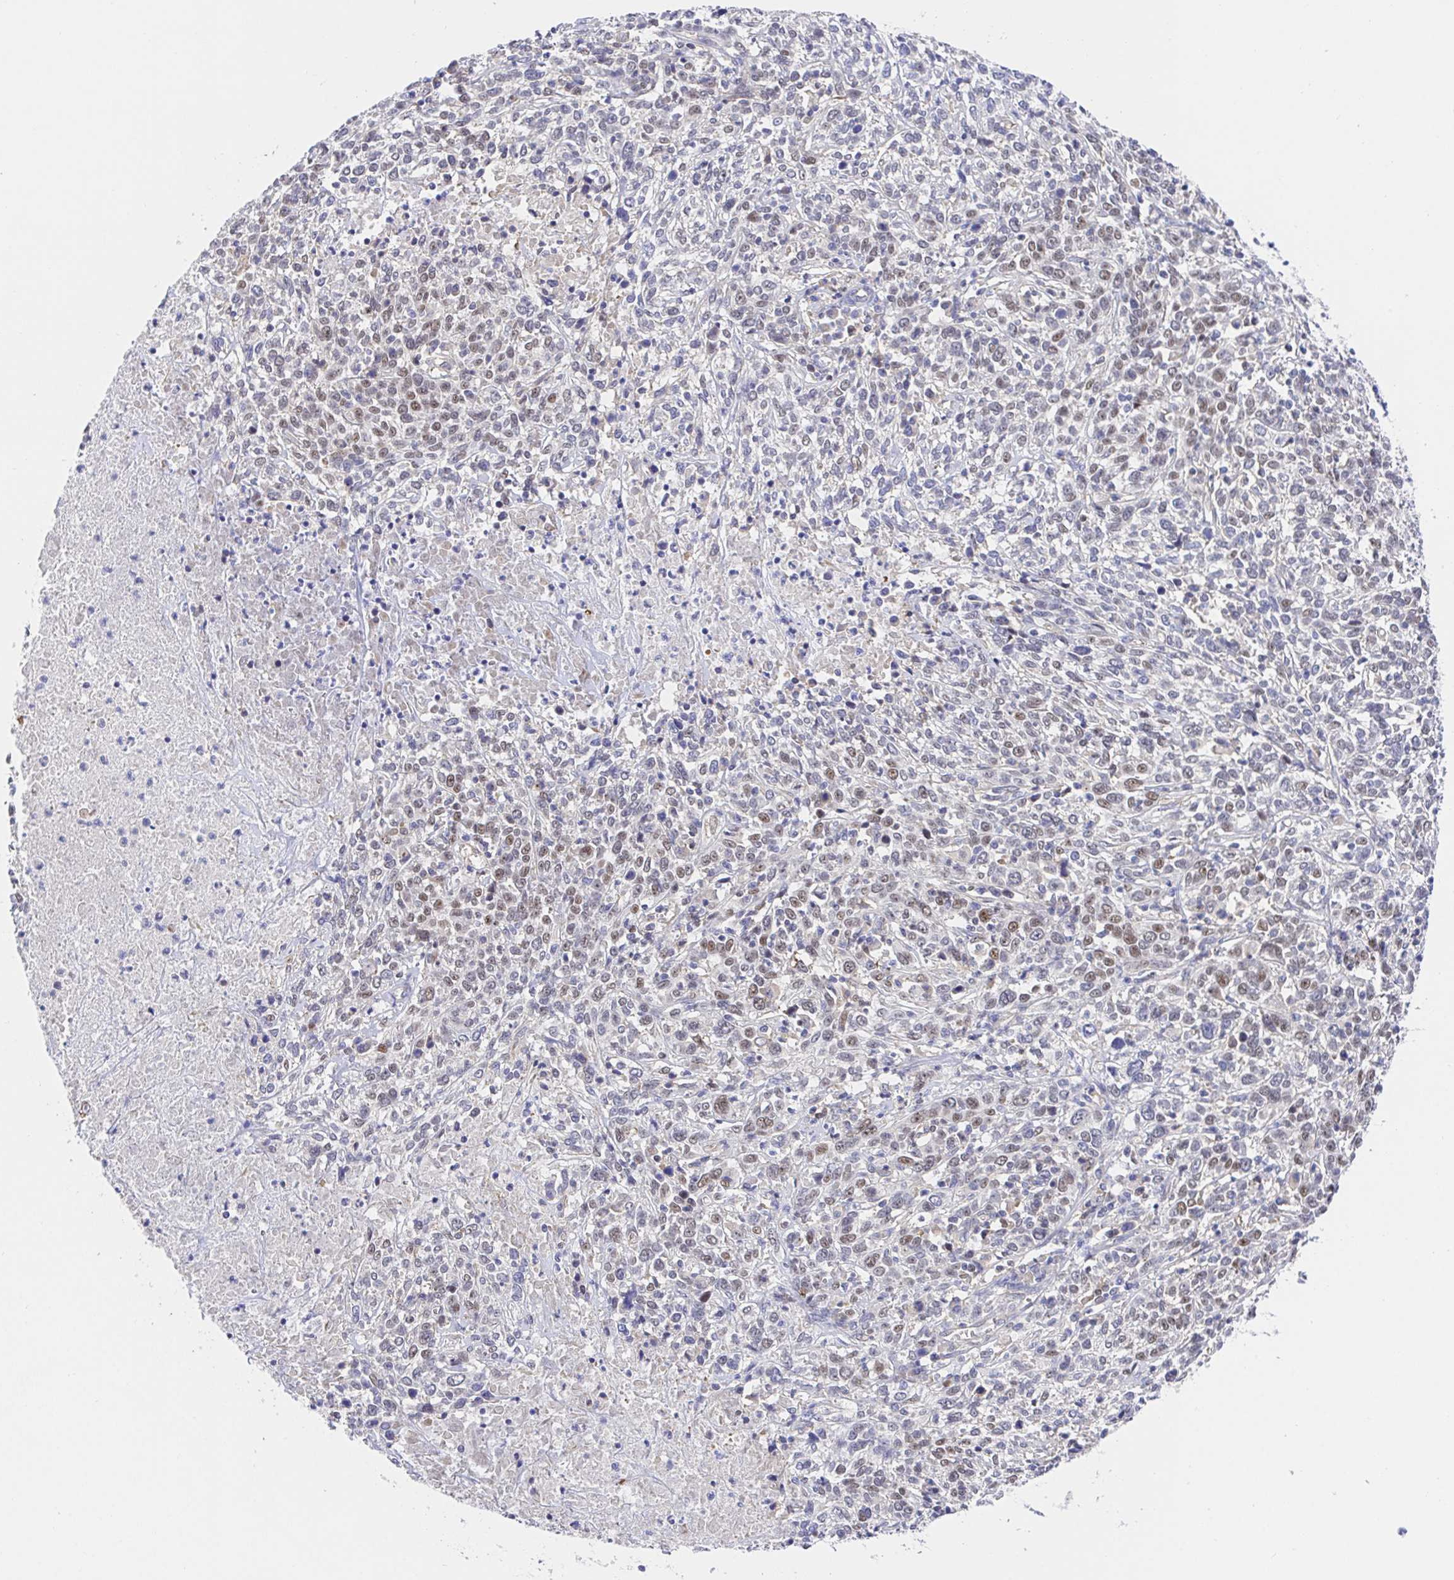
{"staining": {"intensity": "moderate", "quantity": "25%-75%", "location": "nuclear"}, "tissue": "cervical cancer", "cell_type": "Tumor cells", "image_type": "cancer", "snomed": [{"axis": "morphology", "description": "Squamous cell carcinoma, NOS"}, {"axis": "topography", "description": "Cervix"}], "caption": "Brown immunohistochemical staining in cervical cancer (squamous cell carcinoma) demonstrates moderate nuclear expression in approximately 25%-75% of tumor cells.", "gene": "TIMELESS", "patient": {"sex": "female", "age": 46}}